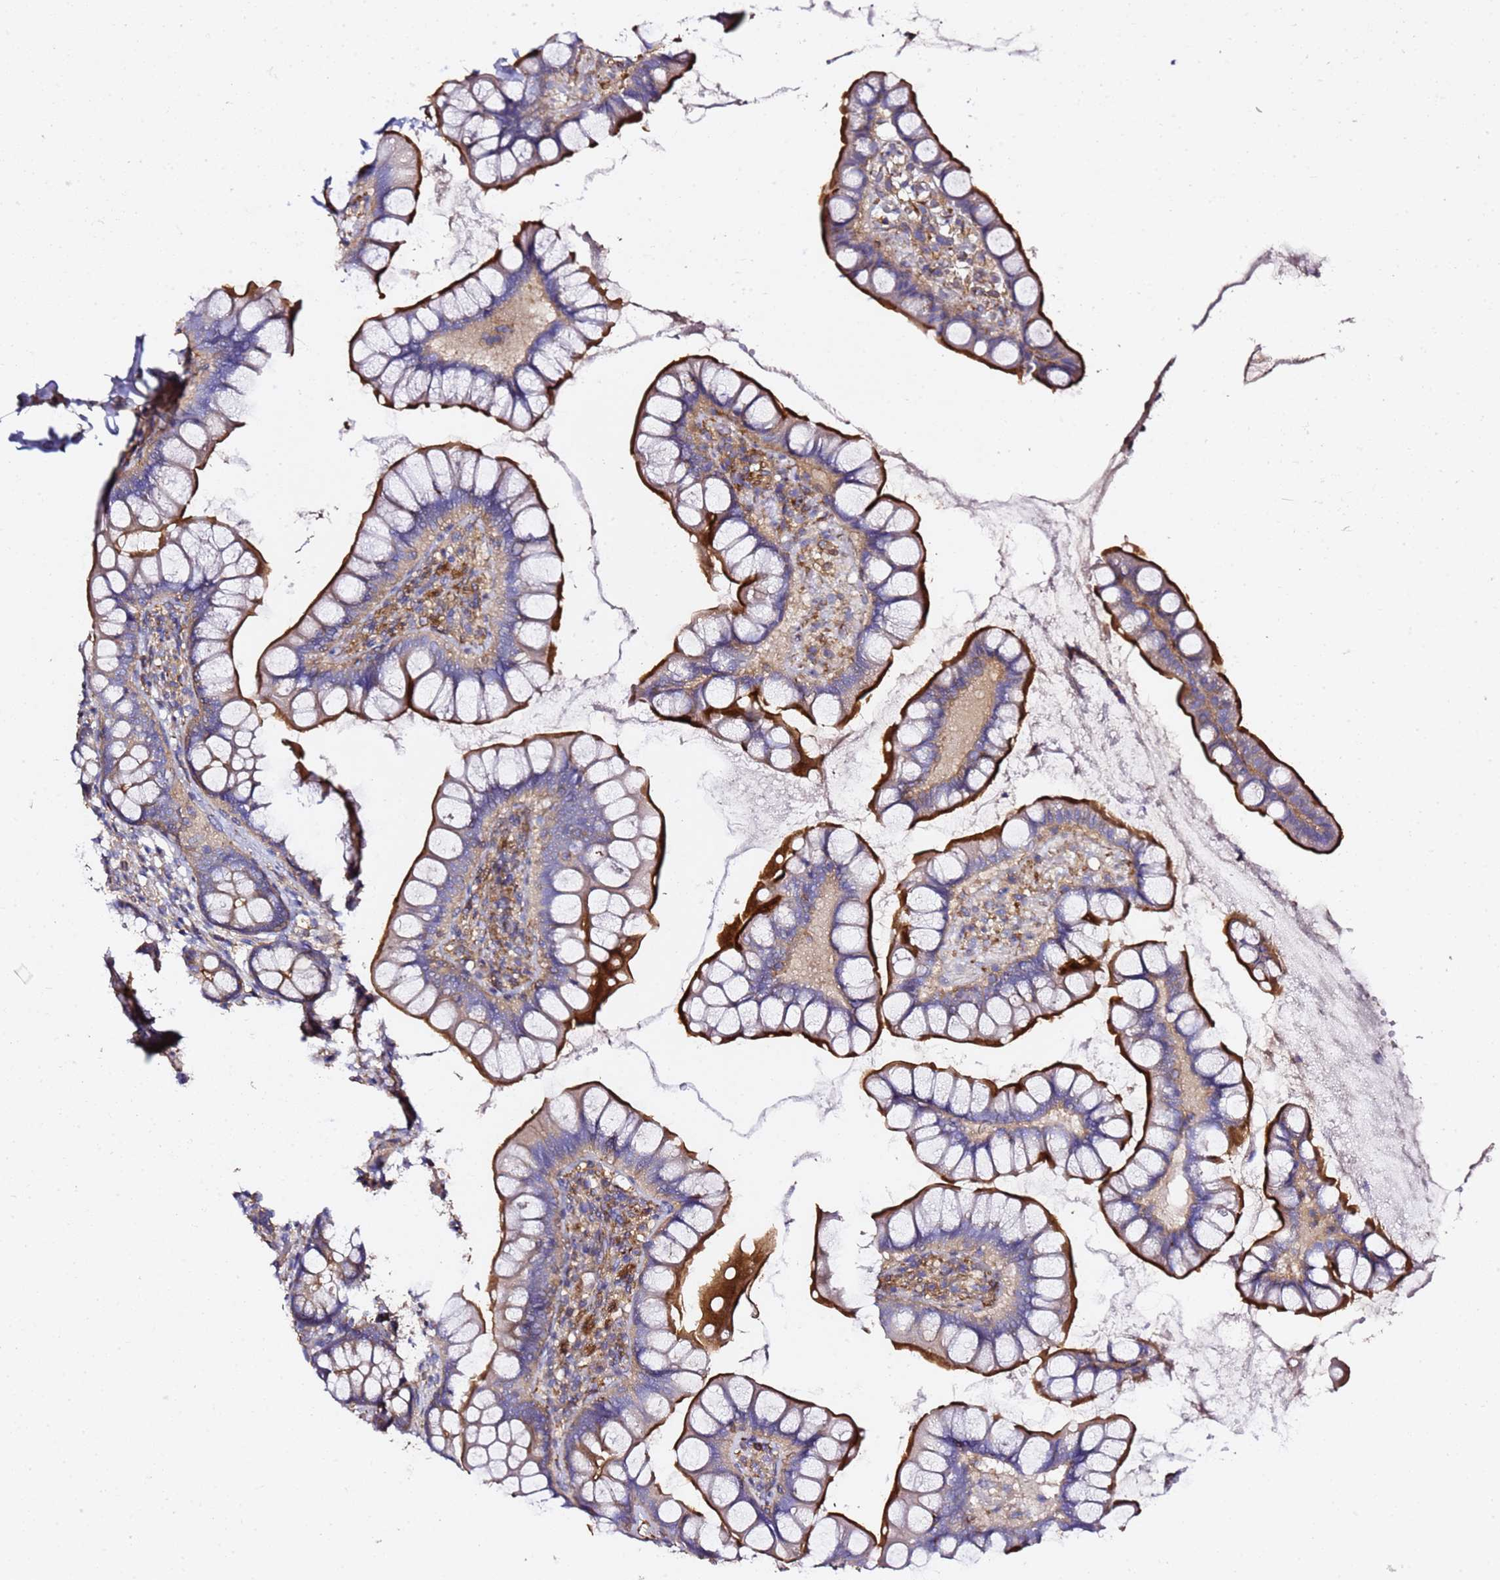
{"staining": {"intensity": "strong", "quantity": ">75%", "location": "cytoplasmic/membranous"}, "tissue": "small intestine", "cell_type": "Glandular cells", "image_type": "normal", "snomed": [{"axis": "morphology", "description": "Normal tissue, NOS"}, {"axis": "topography", "description": "Small intestine"}], "caption": "Small intestine stained with a brown dye demonstrates strong cytoplasmic/membranous positive positivity in approximately >75% of glandular cells.", "gene": "ZFP36L2", "patient": {"sex": "male", "age": 70}}